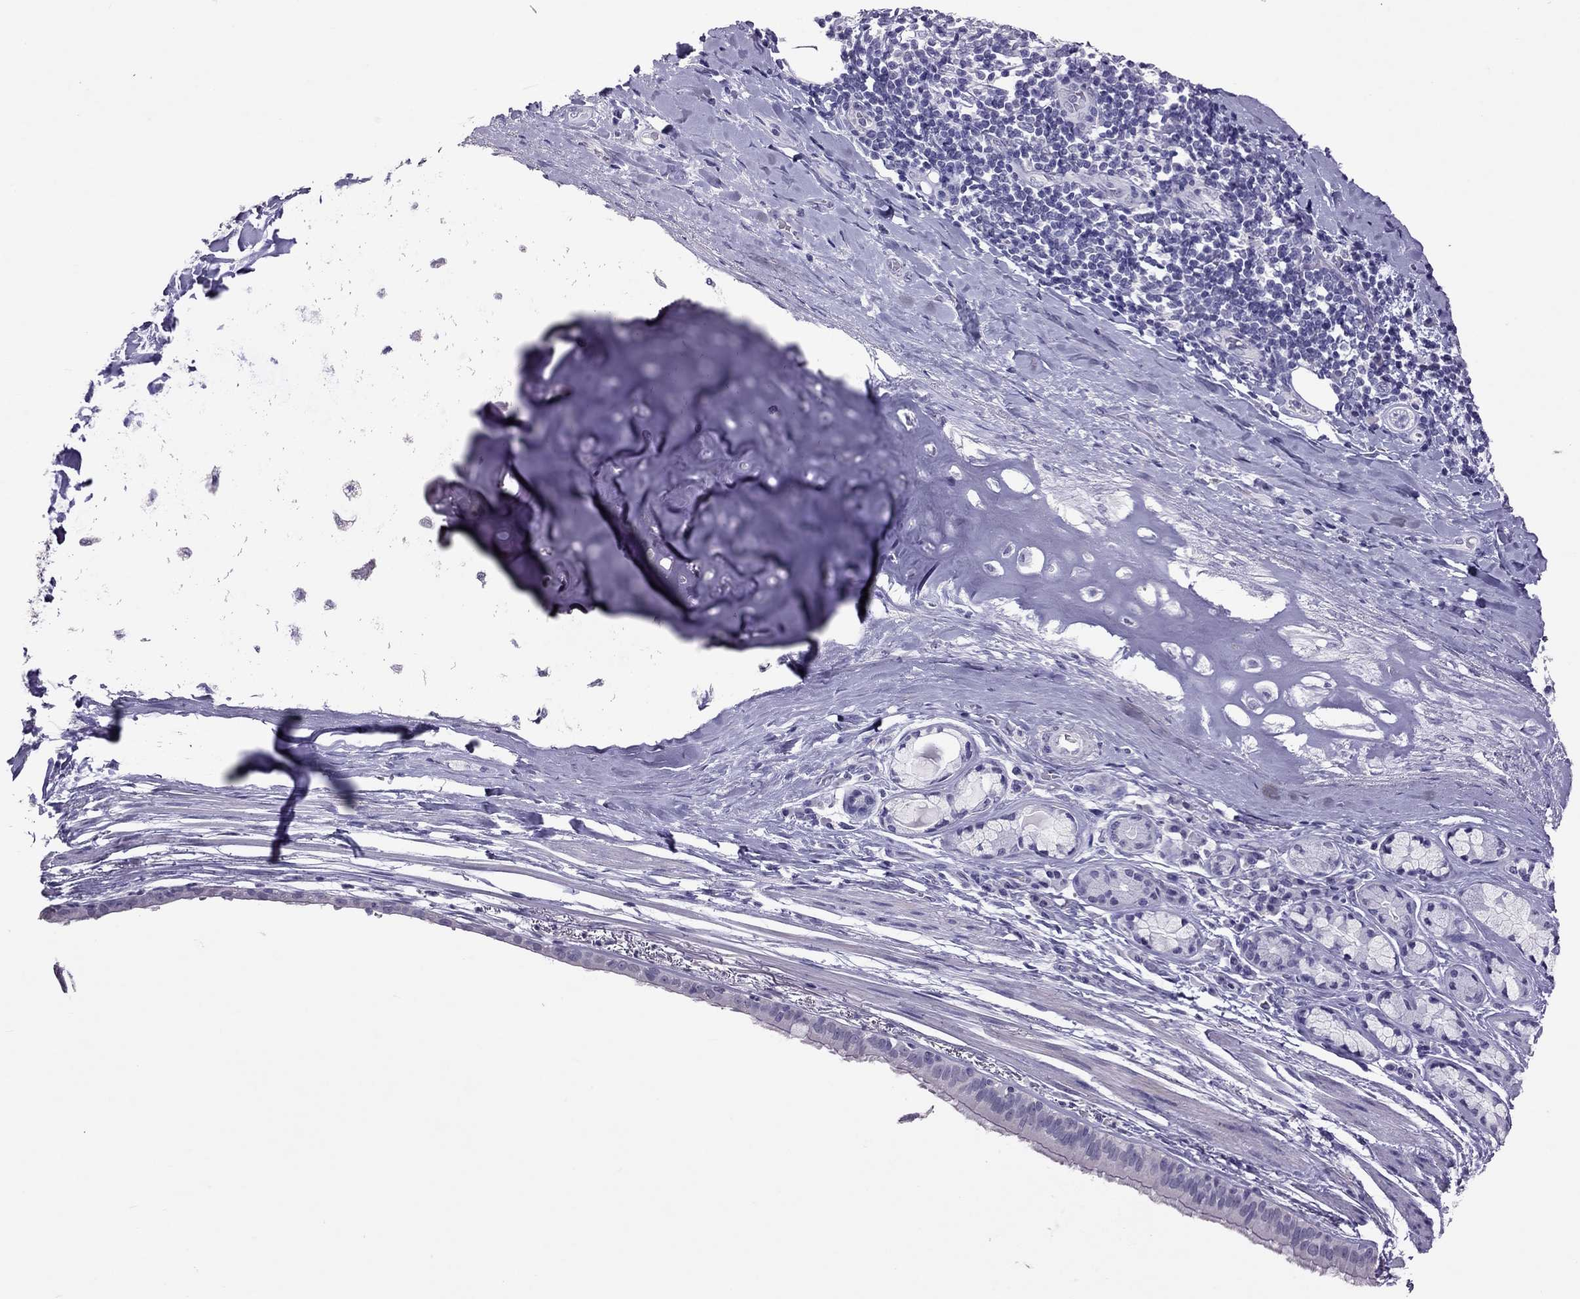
{"staining": {"intensity": "negative", "quantity": "none", "location": "none"}, "tissue": "bronchus", "cell_type": "Respiratory epithelial cells", "image_type": "normal", "snomed": [{"axis": "morphology", "description": "Normal tissue, NOS"}, {"axis": "morphology", "description": "Squamous cell carcinoma, NOS"}, {"axis": "topography", "description": "Bronchus"}, {"axis": "topography", "description": "Lung"}], "caption": "DAB (3,3'-diaminobenzidine) immunohistochemical staining of benign bronchus demonstrates no significant staining in respiratory epithelial cells. The staining is performed using DAB brown chromogen with nuclei counter-stained in using hematoxylin.", "gene": "PSMB11", "patient": {"sex": "male", "age": 69}}